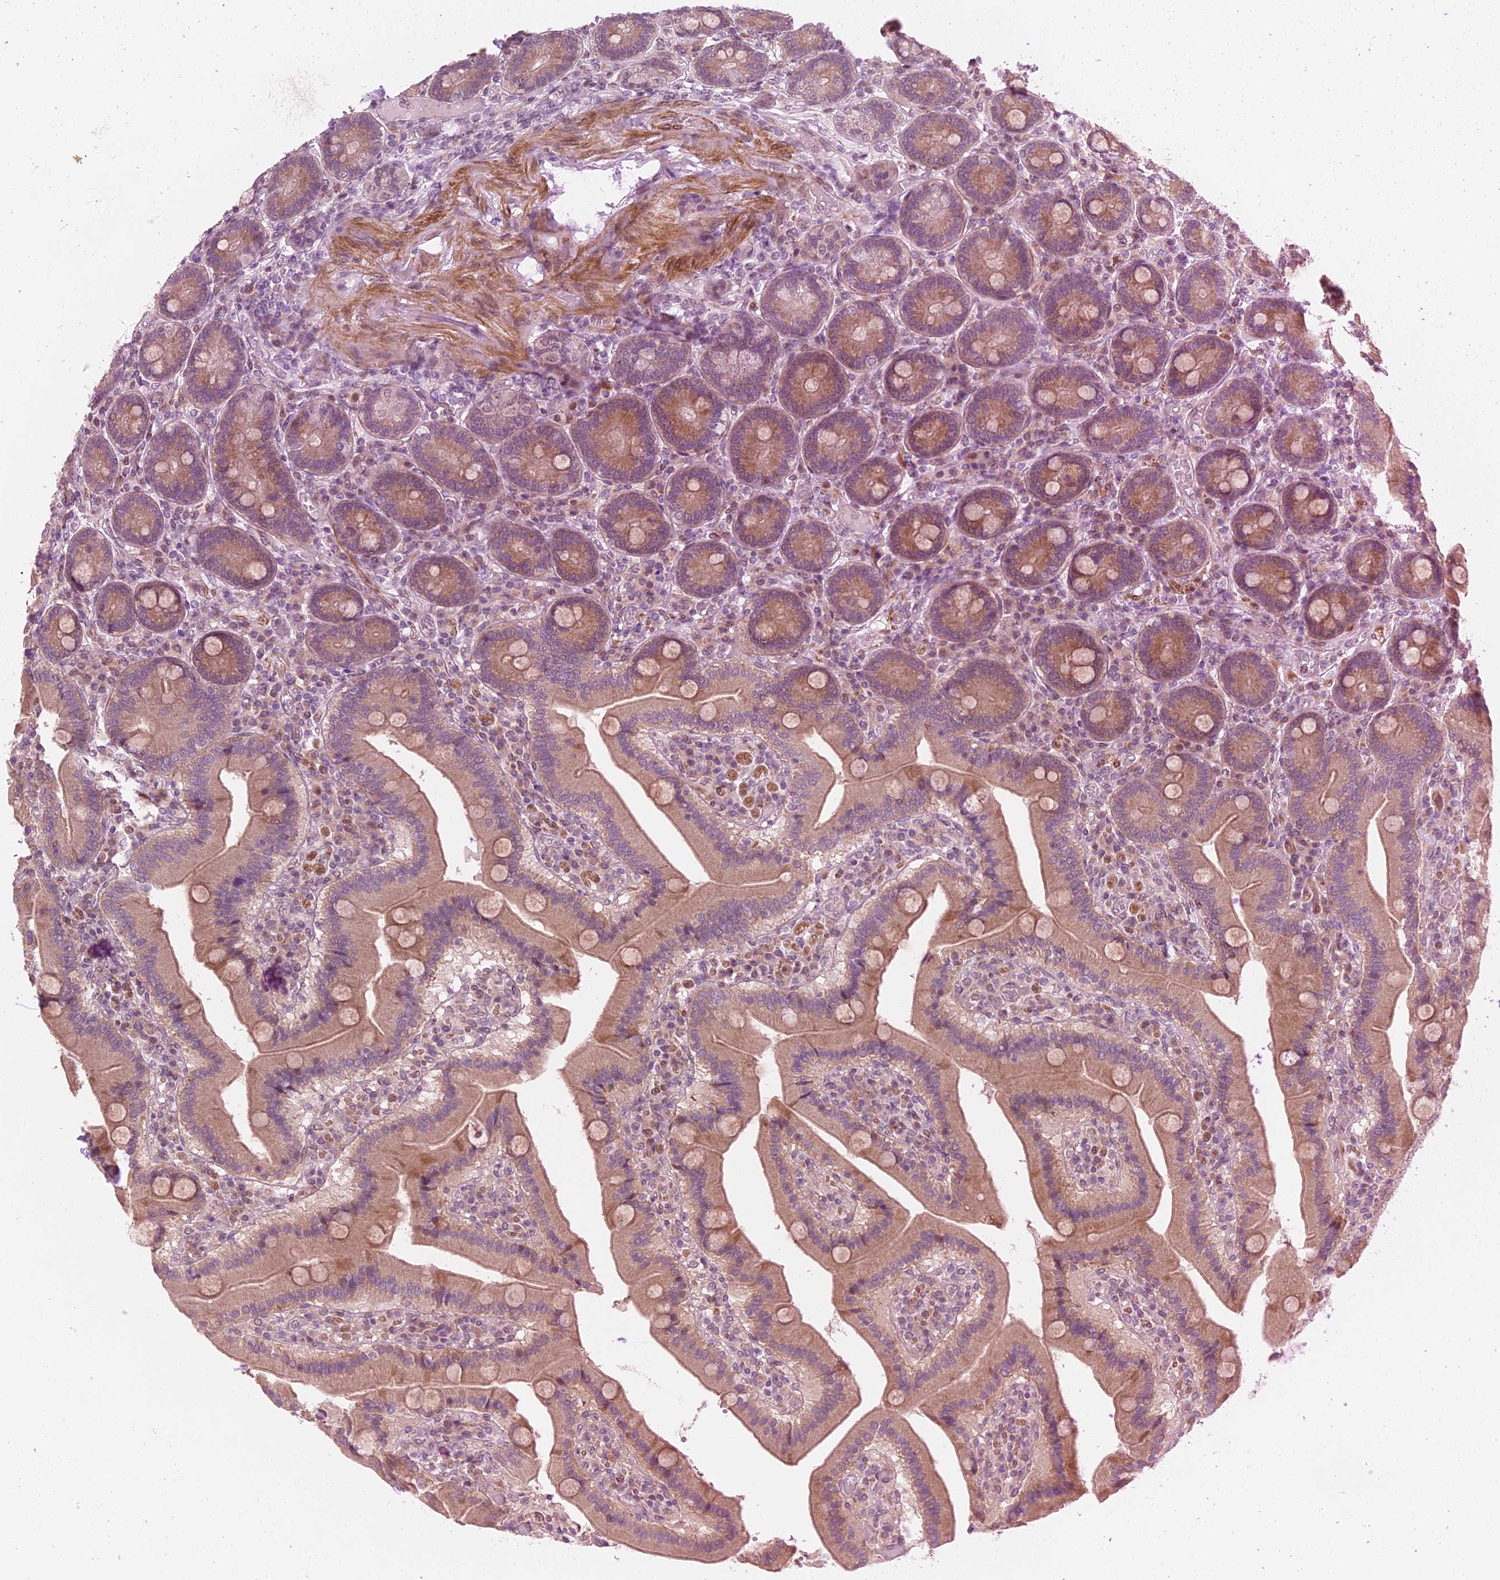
{"staining": {"intensity": "weak", "quantity": ">75%", "location": "cytoplasmic/membranous"}, "tissue": "duodenum", "cell_type": "Glandular cells", "image_type": "normal", "snomed": [{"axis": "morphology", "description": "Normal tissue, NOS"}, {"axis": "topography", "description": "Duodenum"}], "caption": "Weak cytoplasmic/membranous protein staining is appreciated in about >75% of glandular cells in duodenum.", "gene": "MTRF1", "patient": {"sex": "female", "age": 62}}